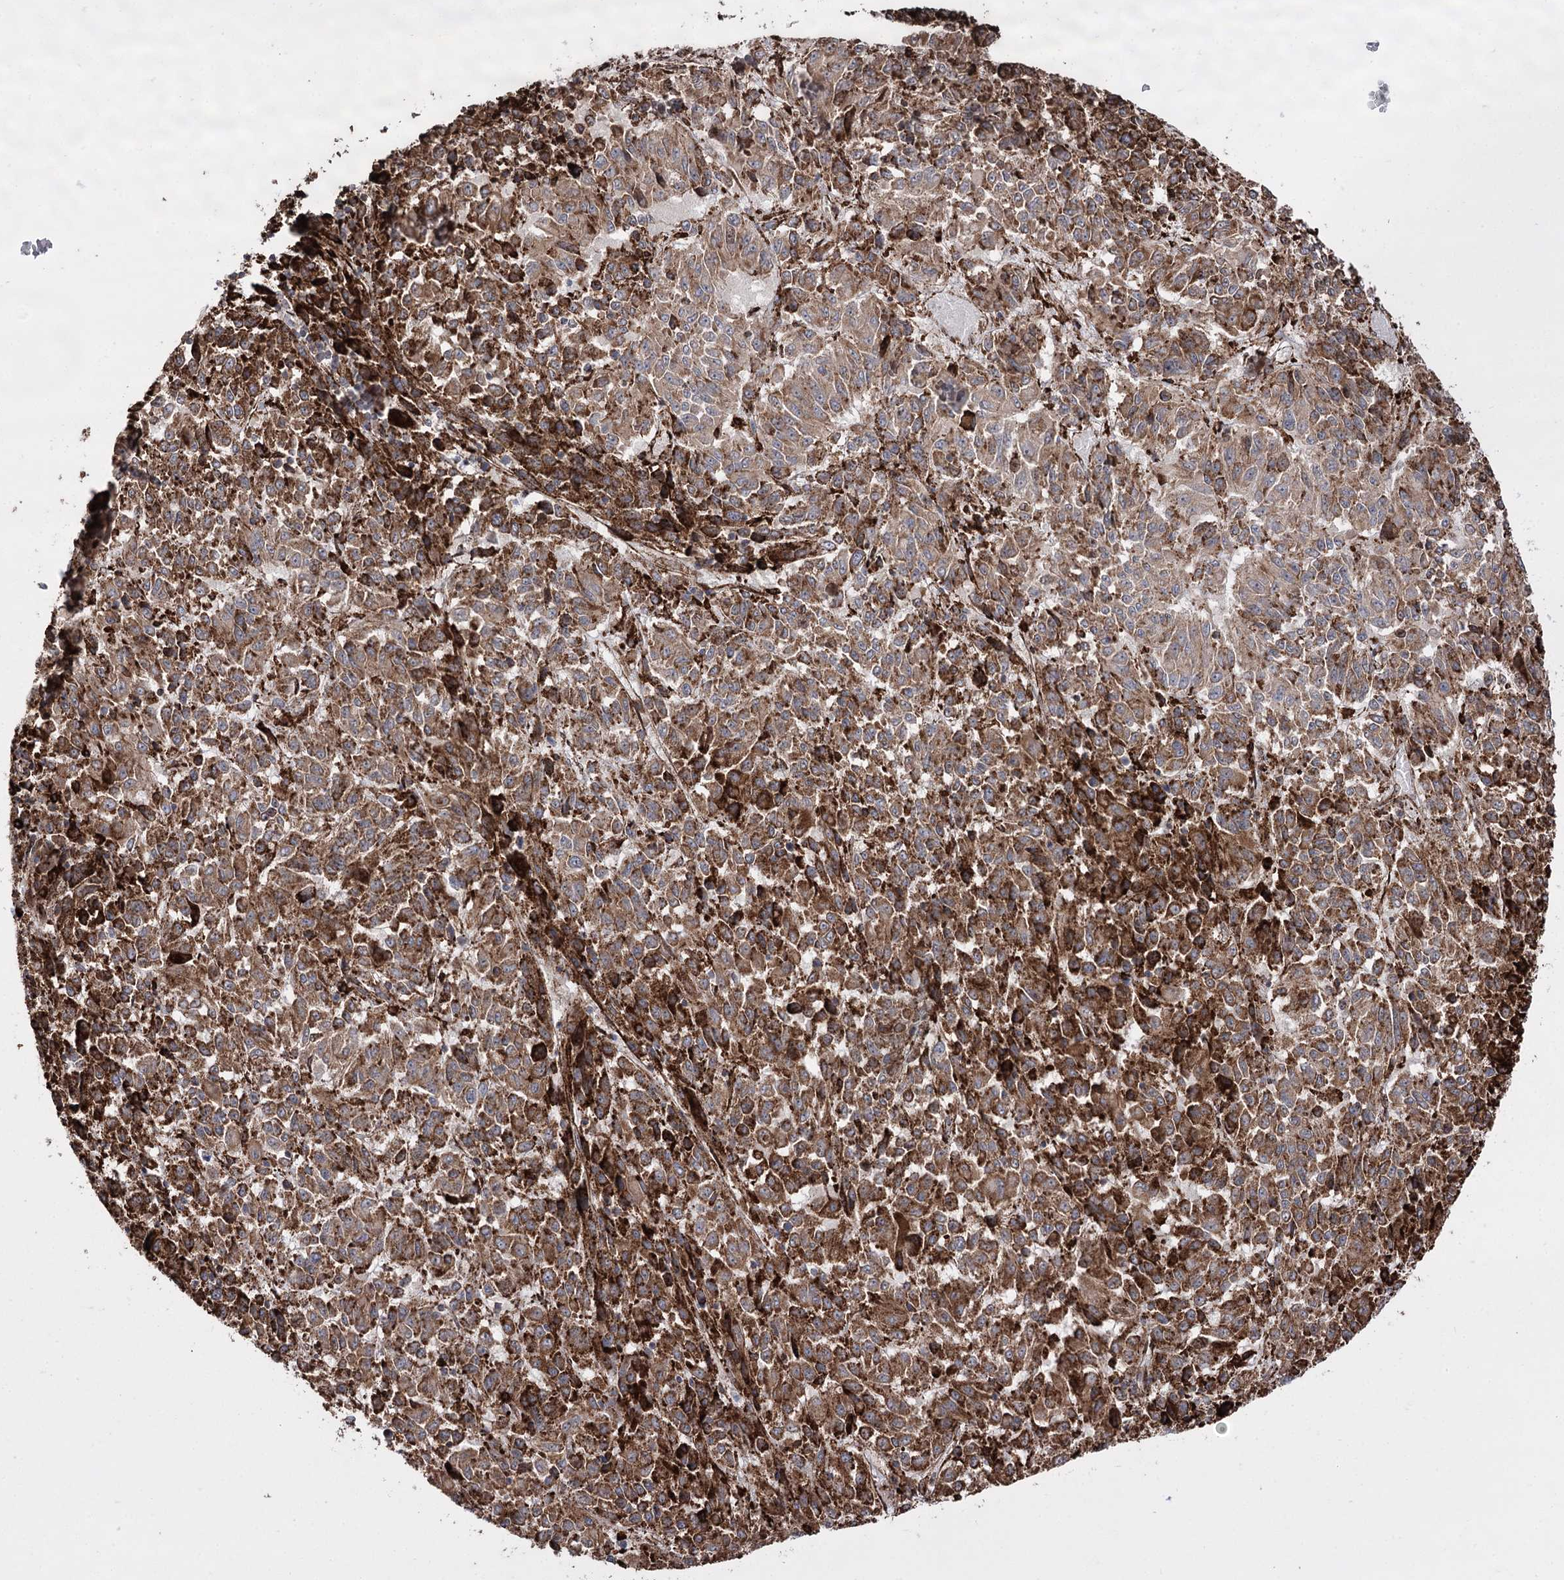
{"staining": {"intensity": "moderate", "quantity": ">75%", "location": "cytoplasmic/membranous"}, "tissue": "melanoma", "cell_type": "Tumor cells", "image_type": "cancer", "snomed": [{"axis": "morphology", "description": "Malignant melanoma, Metastatic site"}, {"axis": "topography", "description": "Lung"}], "caption": "A photomicrograph of melanoma stained for a protein displays moderate cytoplasmic/membranous brown staining in tumor cells.", "gene": "FANCL", "patient": {"sex": "male", "age": 64}}